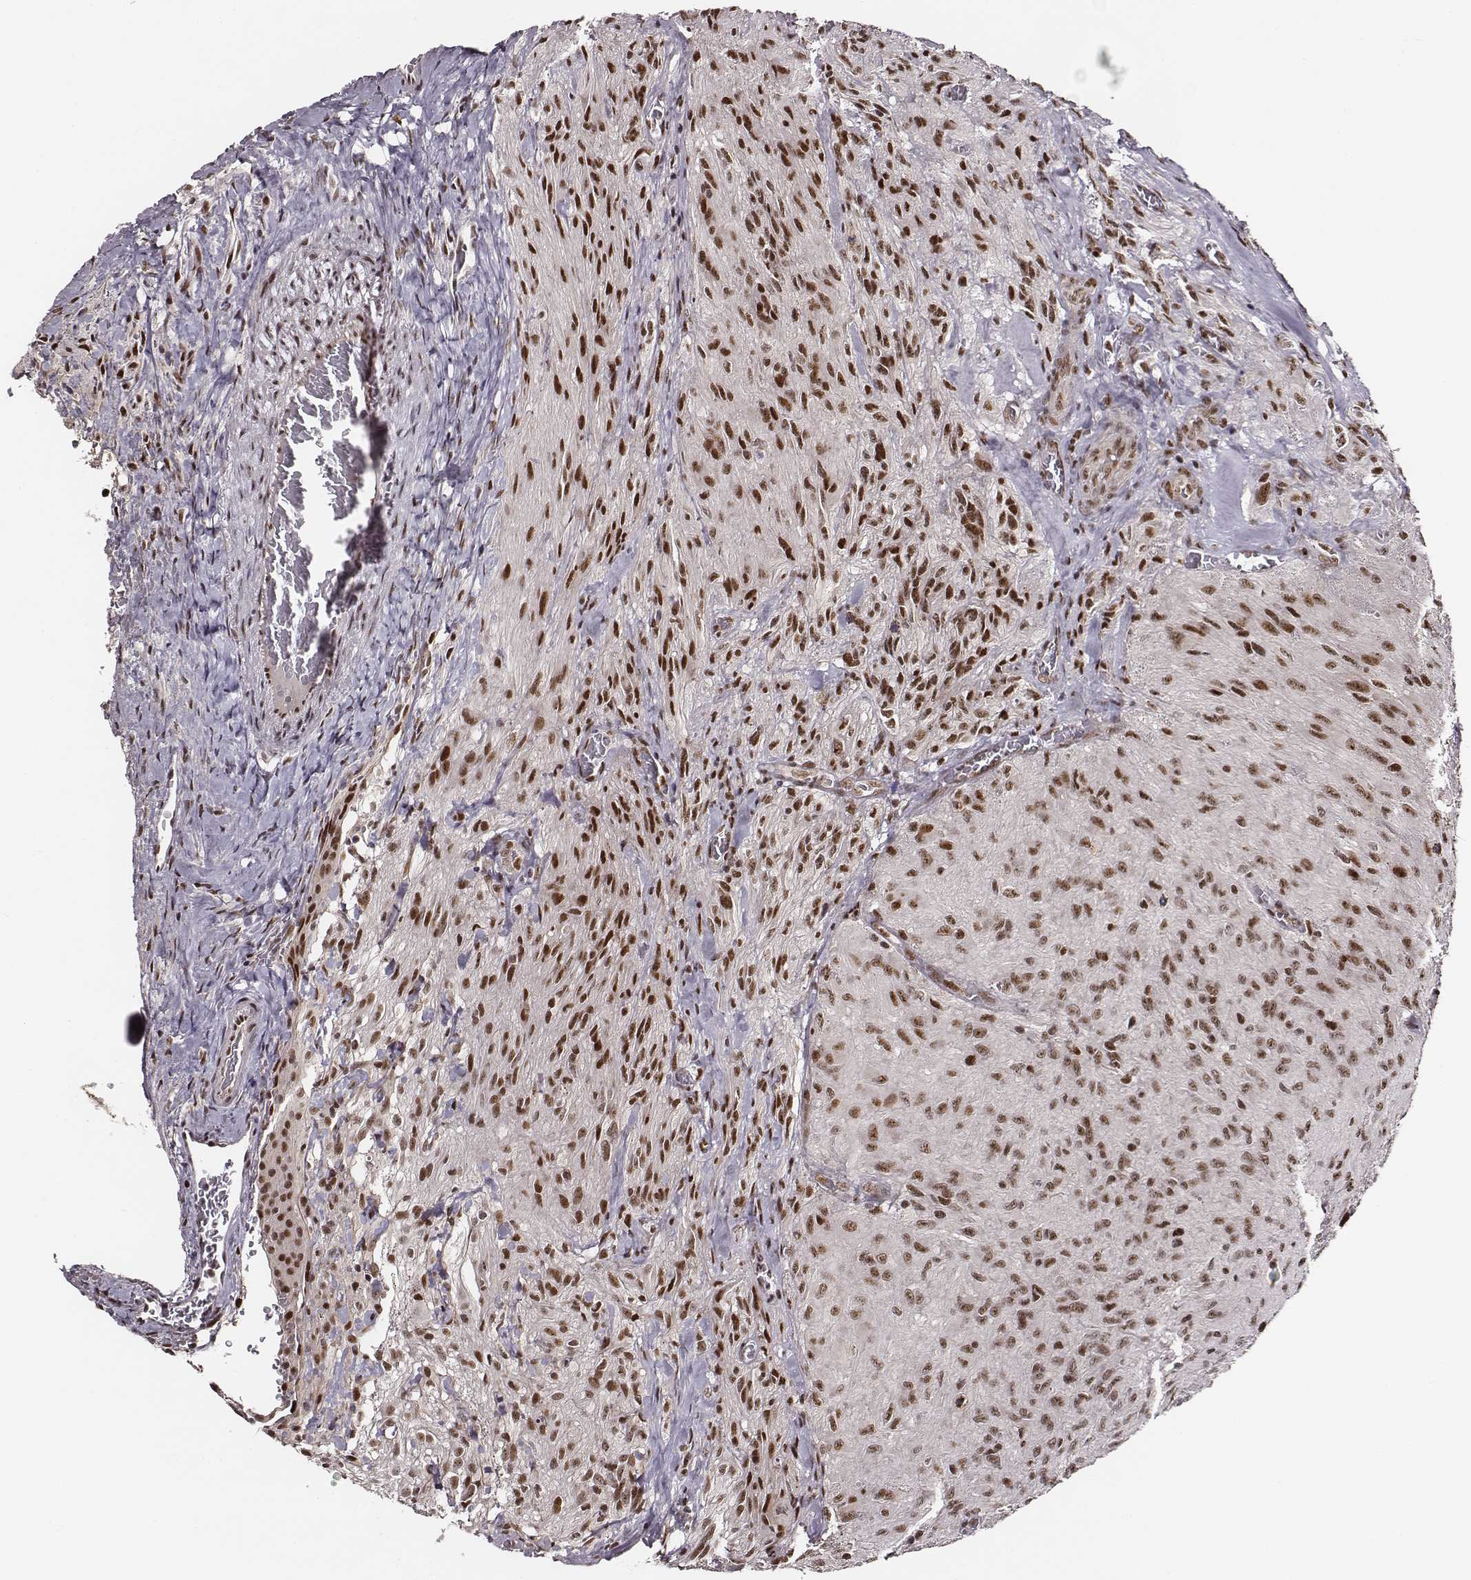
{"staining": {"intensity": "strong", "quantity": ">75%", "location": "nuclear"}, "tissue": "glioma", "cell_type": "Tumor cells", "image_type": "cancer", "snomed": [{"axis": "morphology", "description": "Glioma, malignant, High grade"}, {"axis": "topography", "description": "Brain"}], "caption": "This photomicrograph demonstrates glioma stained with IHC to label a protein in brown. The nuclear of tumor cells show strong positivity for the protein. Nuclei are counter-stained blue.", "gene": "PPARA", "patient": {"sex": "male", "age": 47}}